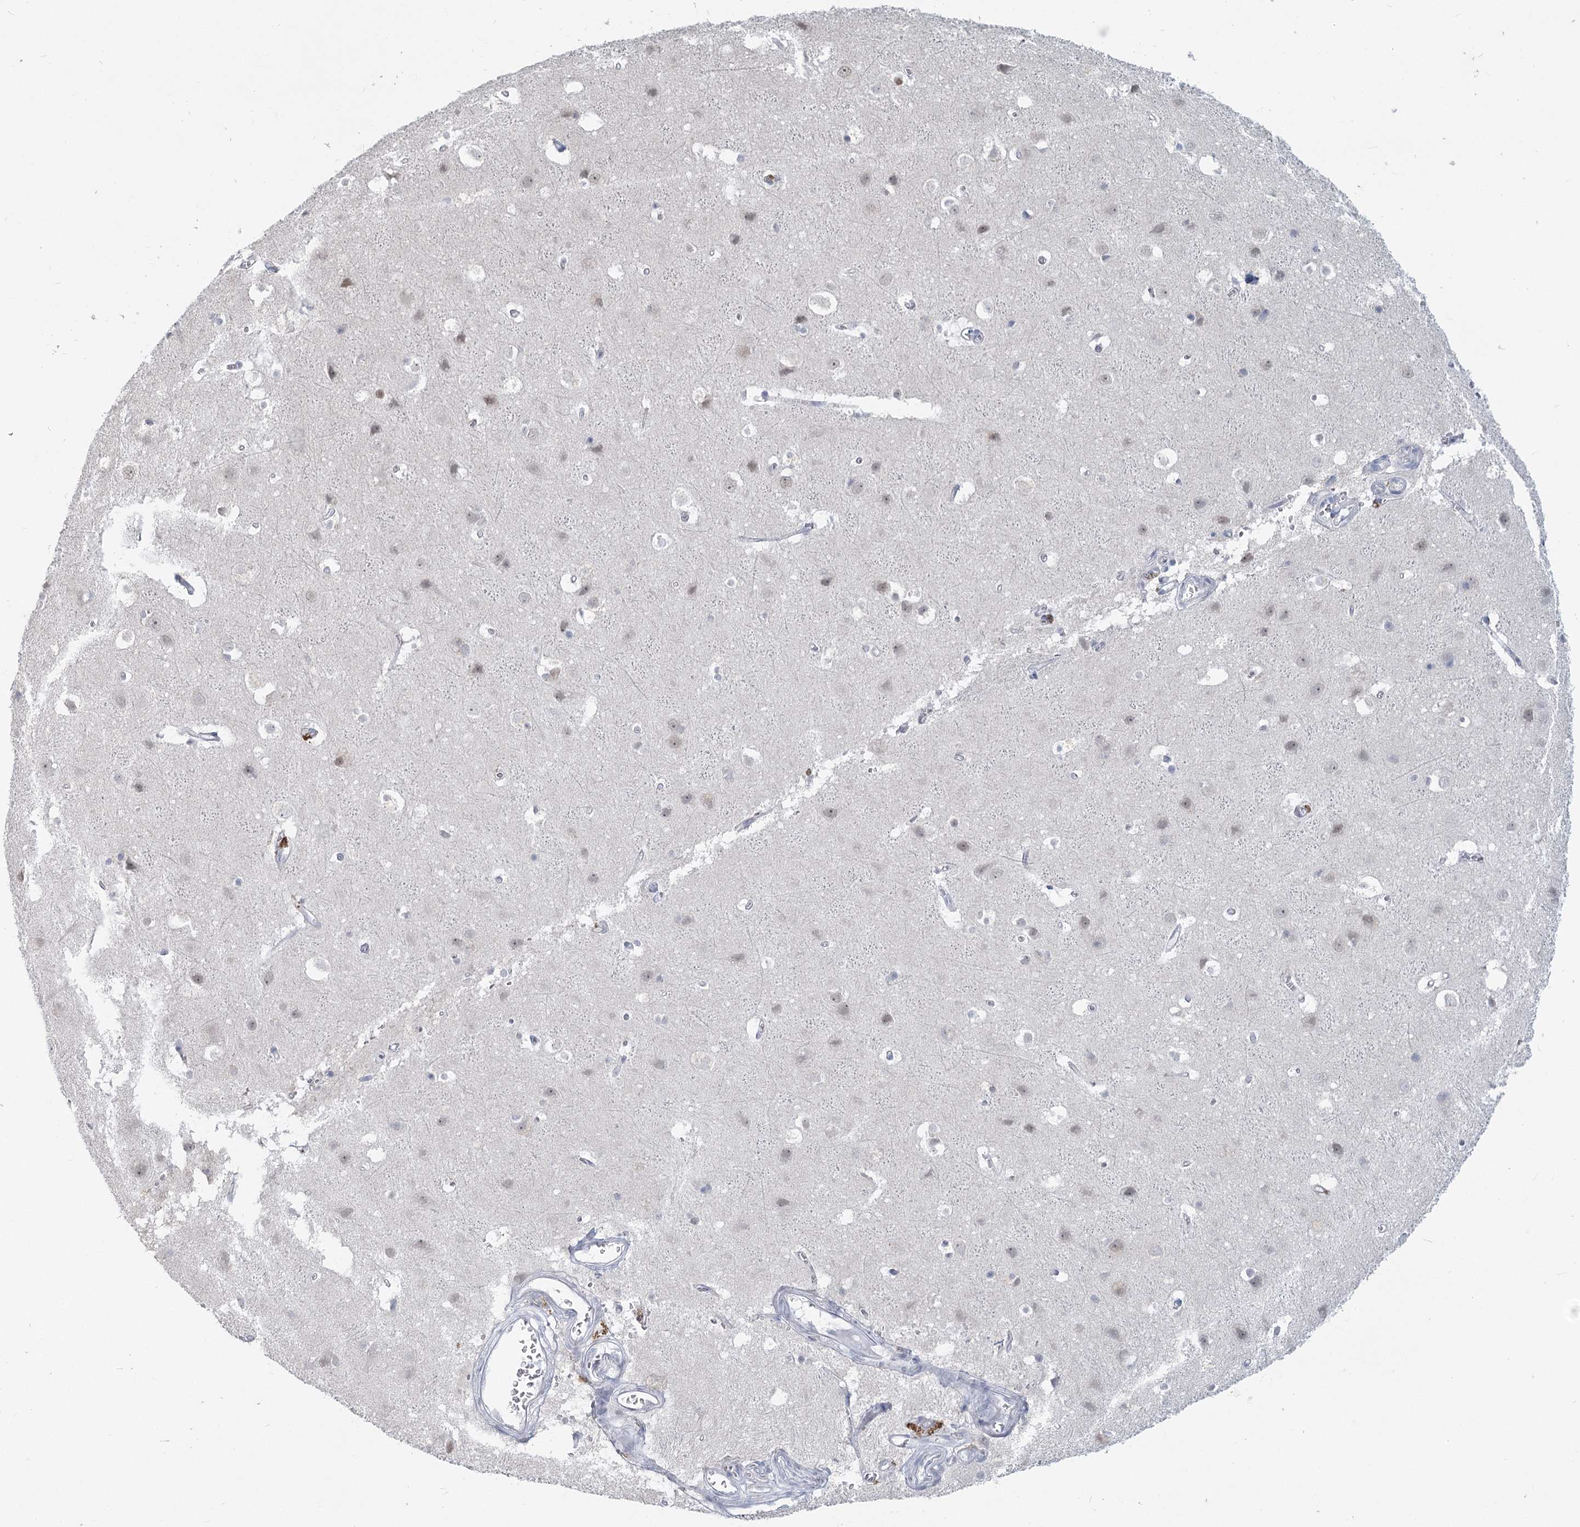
{"staining": {"intensity": "negative", "quantity": "none", "location": "none"}, "tissue": "cerebral cortex", "cell_type": "Endothelial cells", "image_type": "normal", "snomed": [{"axis": "morphology", "description": "Normal tissue, NOS"}, {"axis": "topography", "description": "Cerebral cortex"}], "caption": "This is an IHC histopathology image of unremarkable human cerebral cortex. There is no expression in endothelial cells.", "gene": "SLC9A3", "patient": {"sex": "male", "age": 54}}